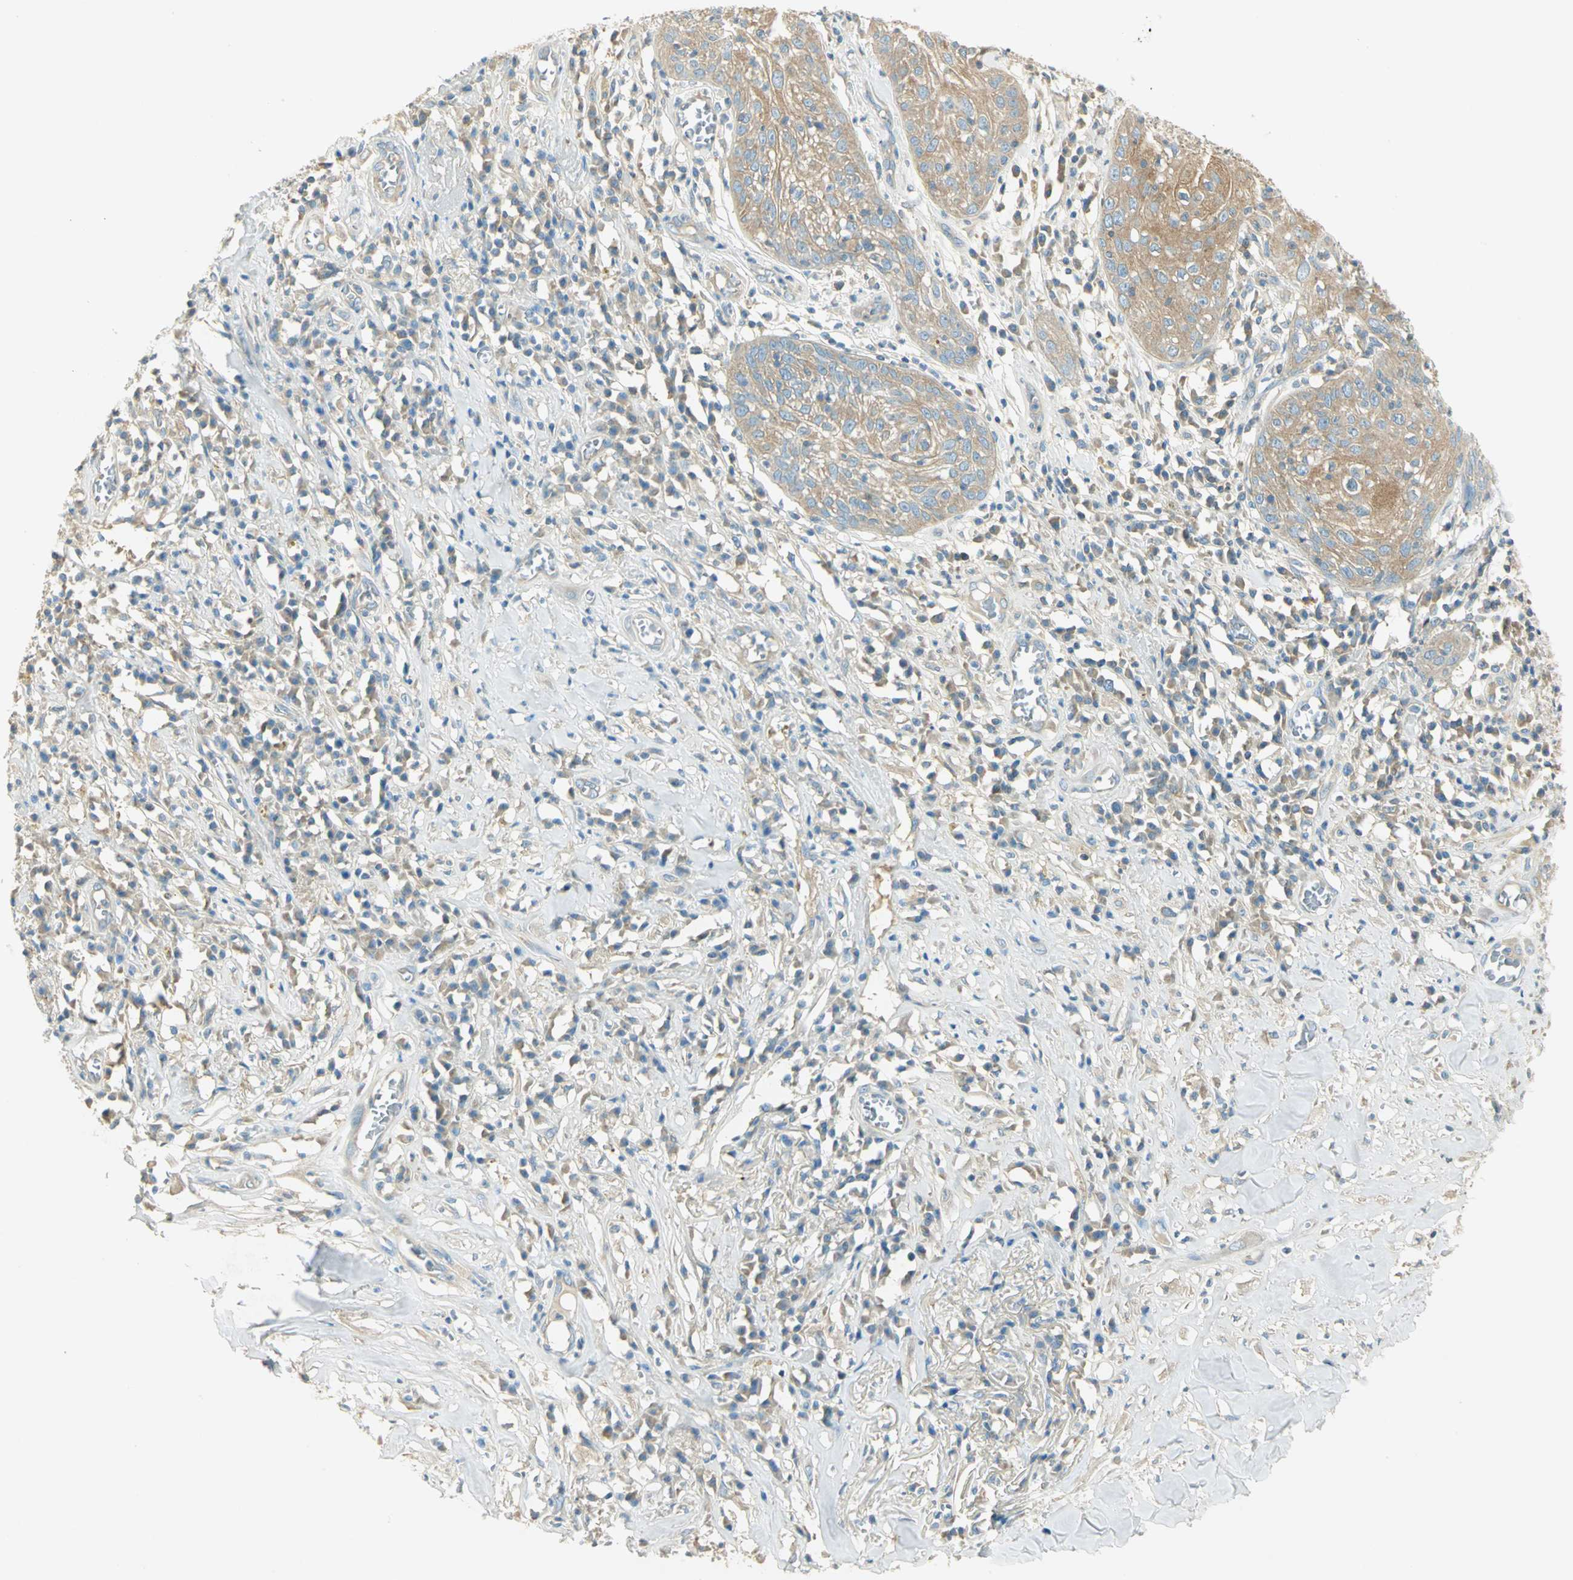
{"staining": {"intensity": "weak", "quantity": ">75%", "location": "cytoplasmic/membranous"}, "tissue": "skin cancer", "cell_type": "Tumor cells", "image_type": "cancer", "snomed": [{"axis": "morphology", "description": "Squamous cell carcinoma, NOS"}, {"axis": "topography", "description": "Skin"}], "caption": "Protein expression analysis of human skin squamous cell carcinoma reveals weak cytoplasmic/membranous staining in about >75% of tumor cells.", "gene": "TSC22D2", "patient": {"sex": "male", "age": 65}}